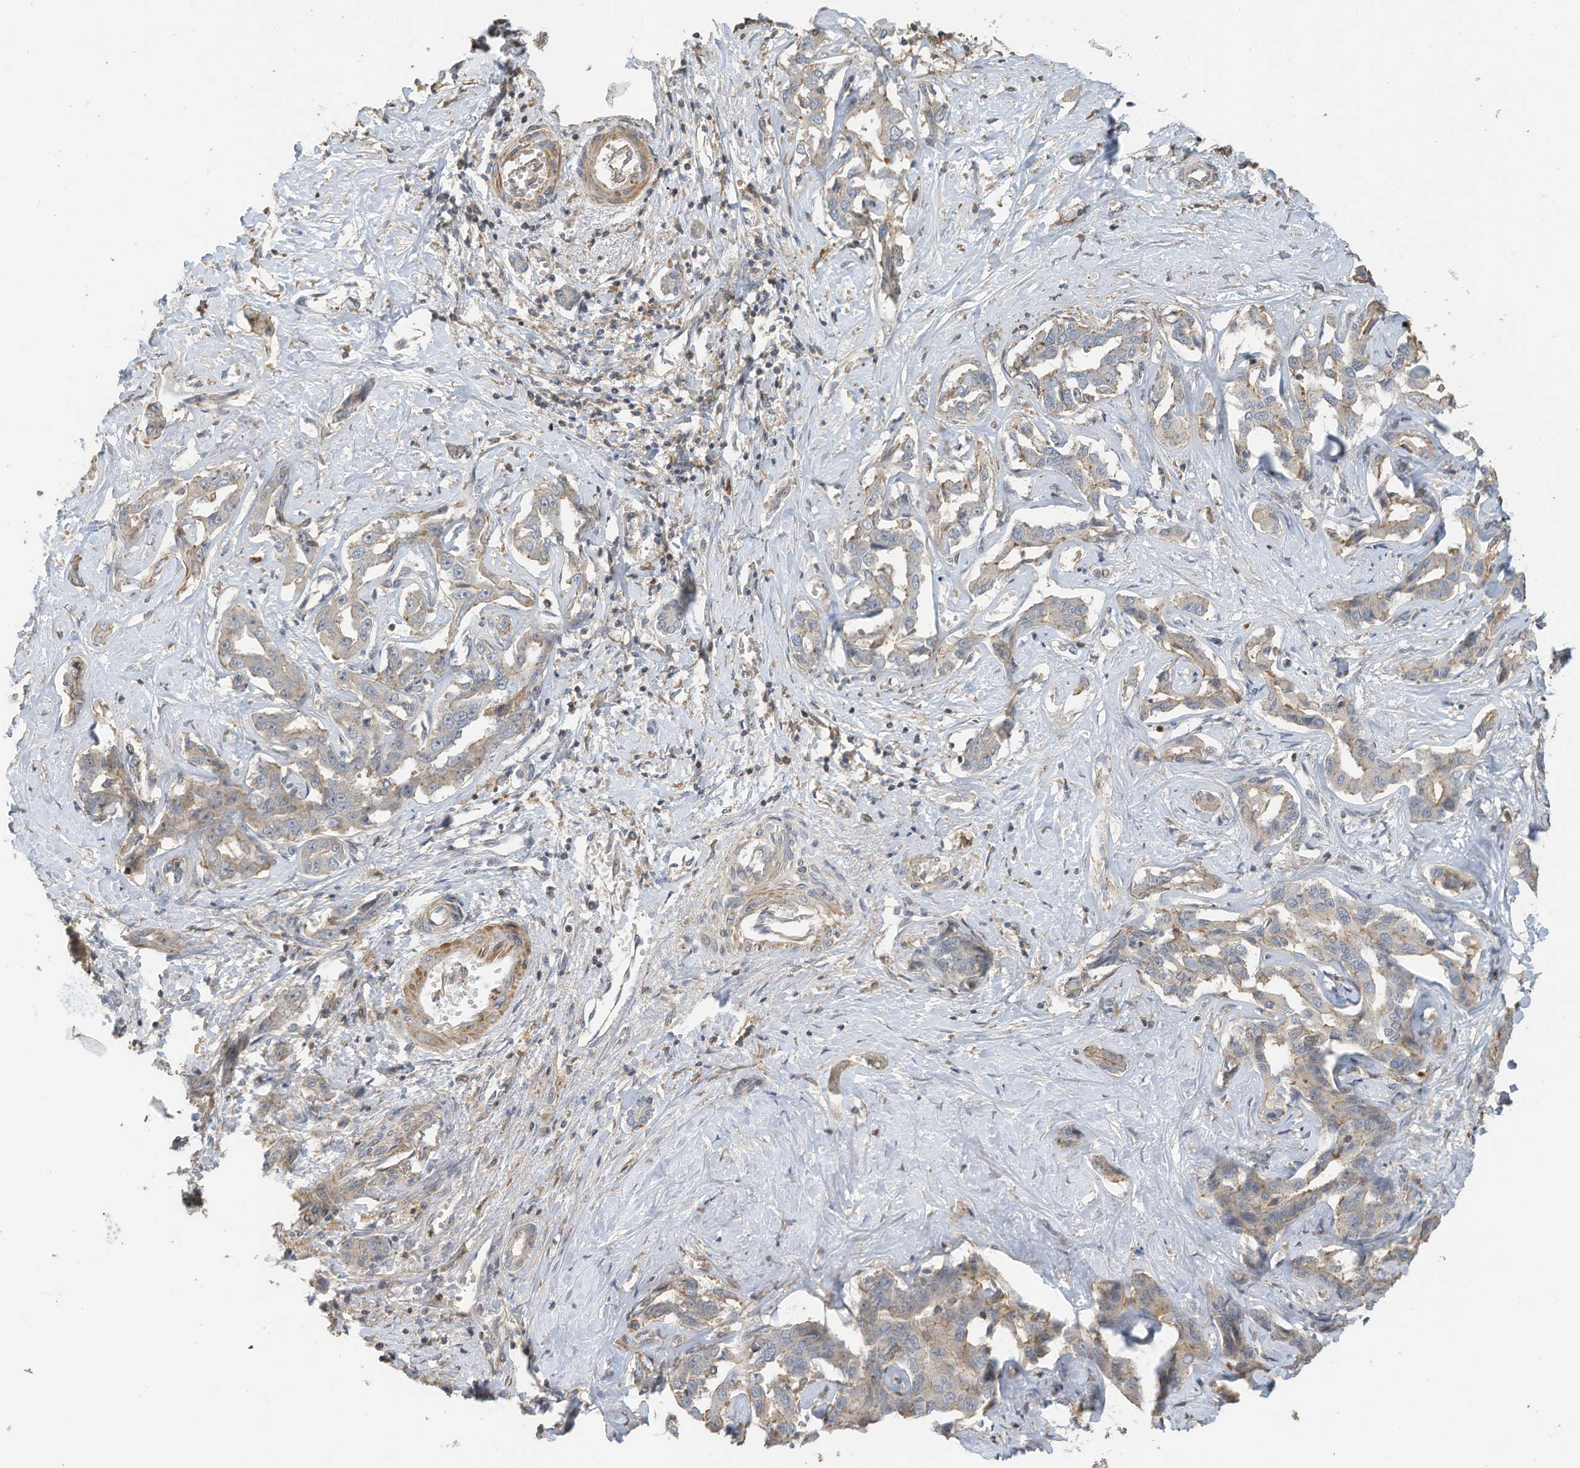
{"staining": {"intensity": "weak", "quantity": "25%-75%", "location": "cytoplasmic/membranous"}, "tissue": "liver cancer", "cell_type": "Tumor cells", "image_type": "cancer", "snomed": [{"axis": "morphology", "description": "Cholangiocarcinoma"}, {"axis": "topography", "description": "Liver"}], "caption": "IHC of human cholangiocarcinoma (liver) shows low levels of weak cytoplasmic/membranous expression in about 25%-75% of tumor cells. Using DAB (3,3'-diaminobenzidine) (brown) and hematoxylin (blue) stains, captured at high magnification using brightfield microscopy.", "gene": "SLFN14", "patient": {"sex": "male", "age": 59}}